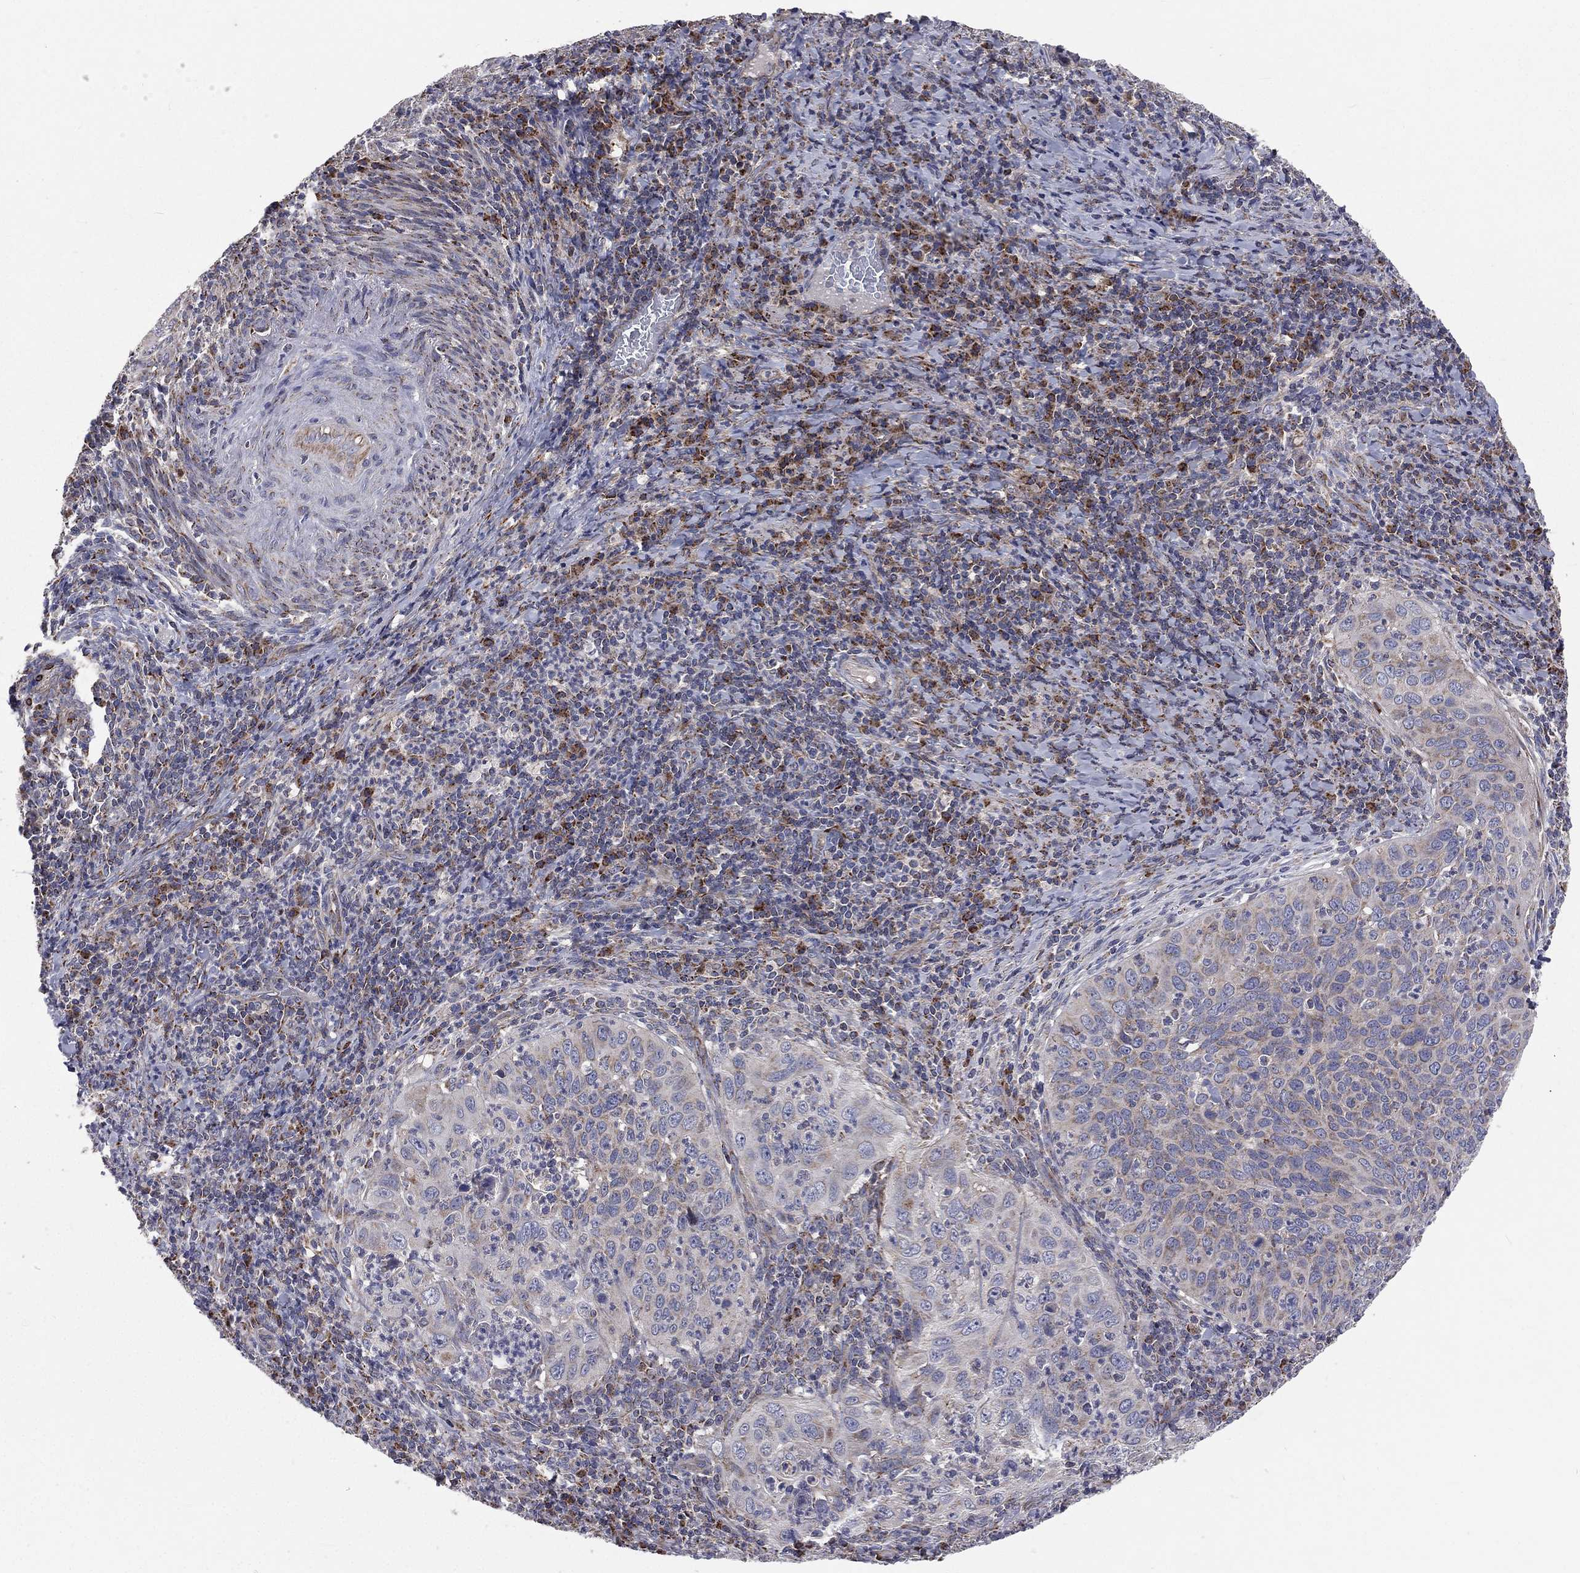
{"staining": {"intensity": "negative", "quantity": "none", "location": "none"}, "tissue": "cervical cancer", "cell_type": "Tumor cells", "image_type": "cancer", "snomed": [{"axis": "morphology", "description": "Squamous cell carcinoma, NOS"}, {"axis": "topography", "description": "Cervix"}], "caption": "Tumor cells show no significant positivity in cervical squamous cell carcinoma. (DAB immunohistochemistry (IHC) with hematoxylin counter stain).", "gene": "GPD1", "patient": {"sex": "female", "age": 26}}